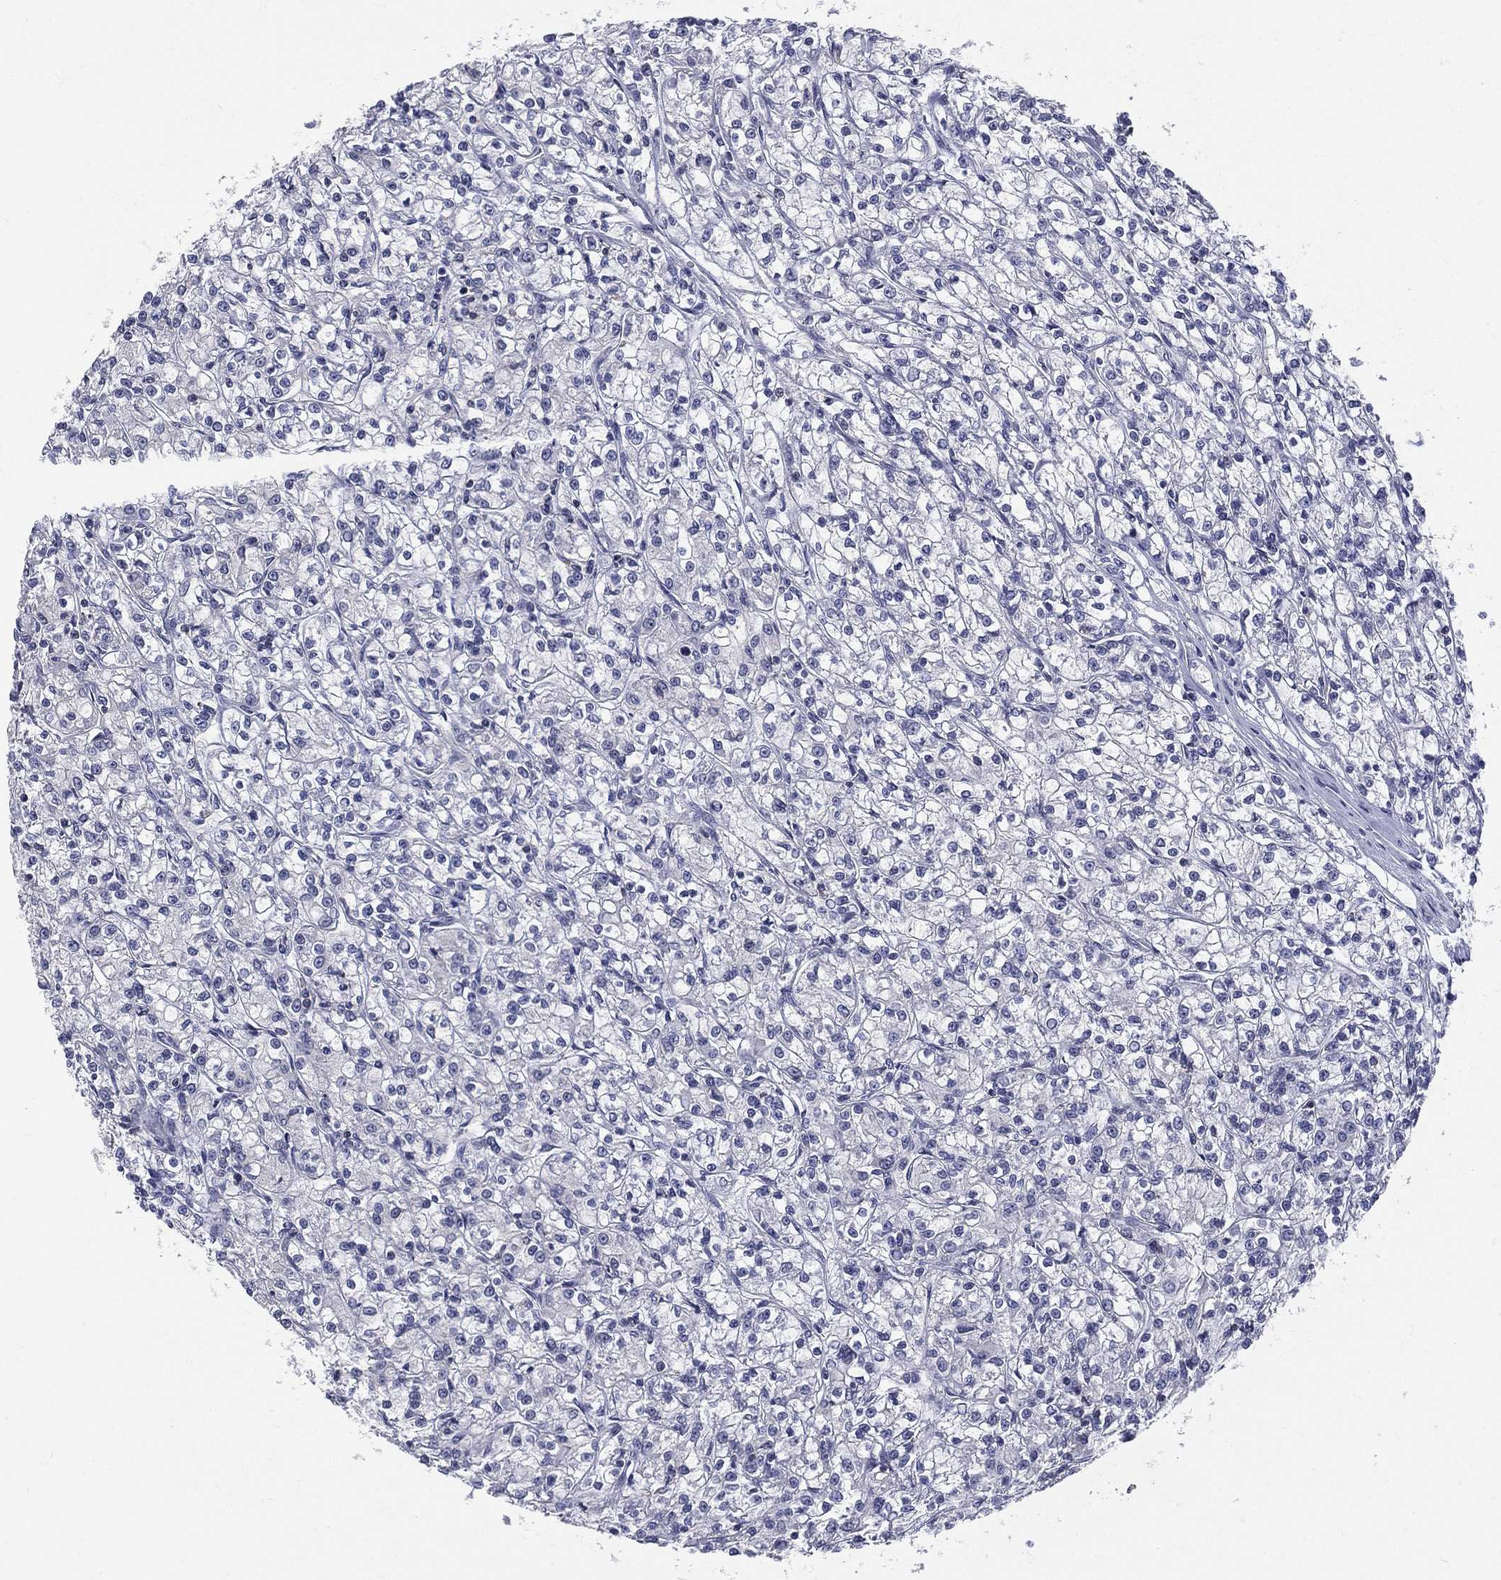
{"staining": {"intensity": "negative", "quantity": "none", "location": "none"}, "tissue": "renal cancer", "cell_type": "Tumor cells", "image_type": "cancer", "snomed": [{"axis": "morphology", "description": "Adenocarcinoma, NOS"}, {"axis": "topography", "description": "Kidney"}], "caption": "IHC micrograph of renal cancer (adenocarcinoma) stained for a protein (brown), which shows no staining in tumor cells.", "gene": "ETNPPL", "patient": {"sex": "female", "age": 59}}